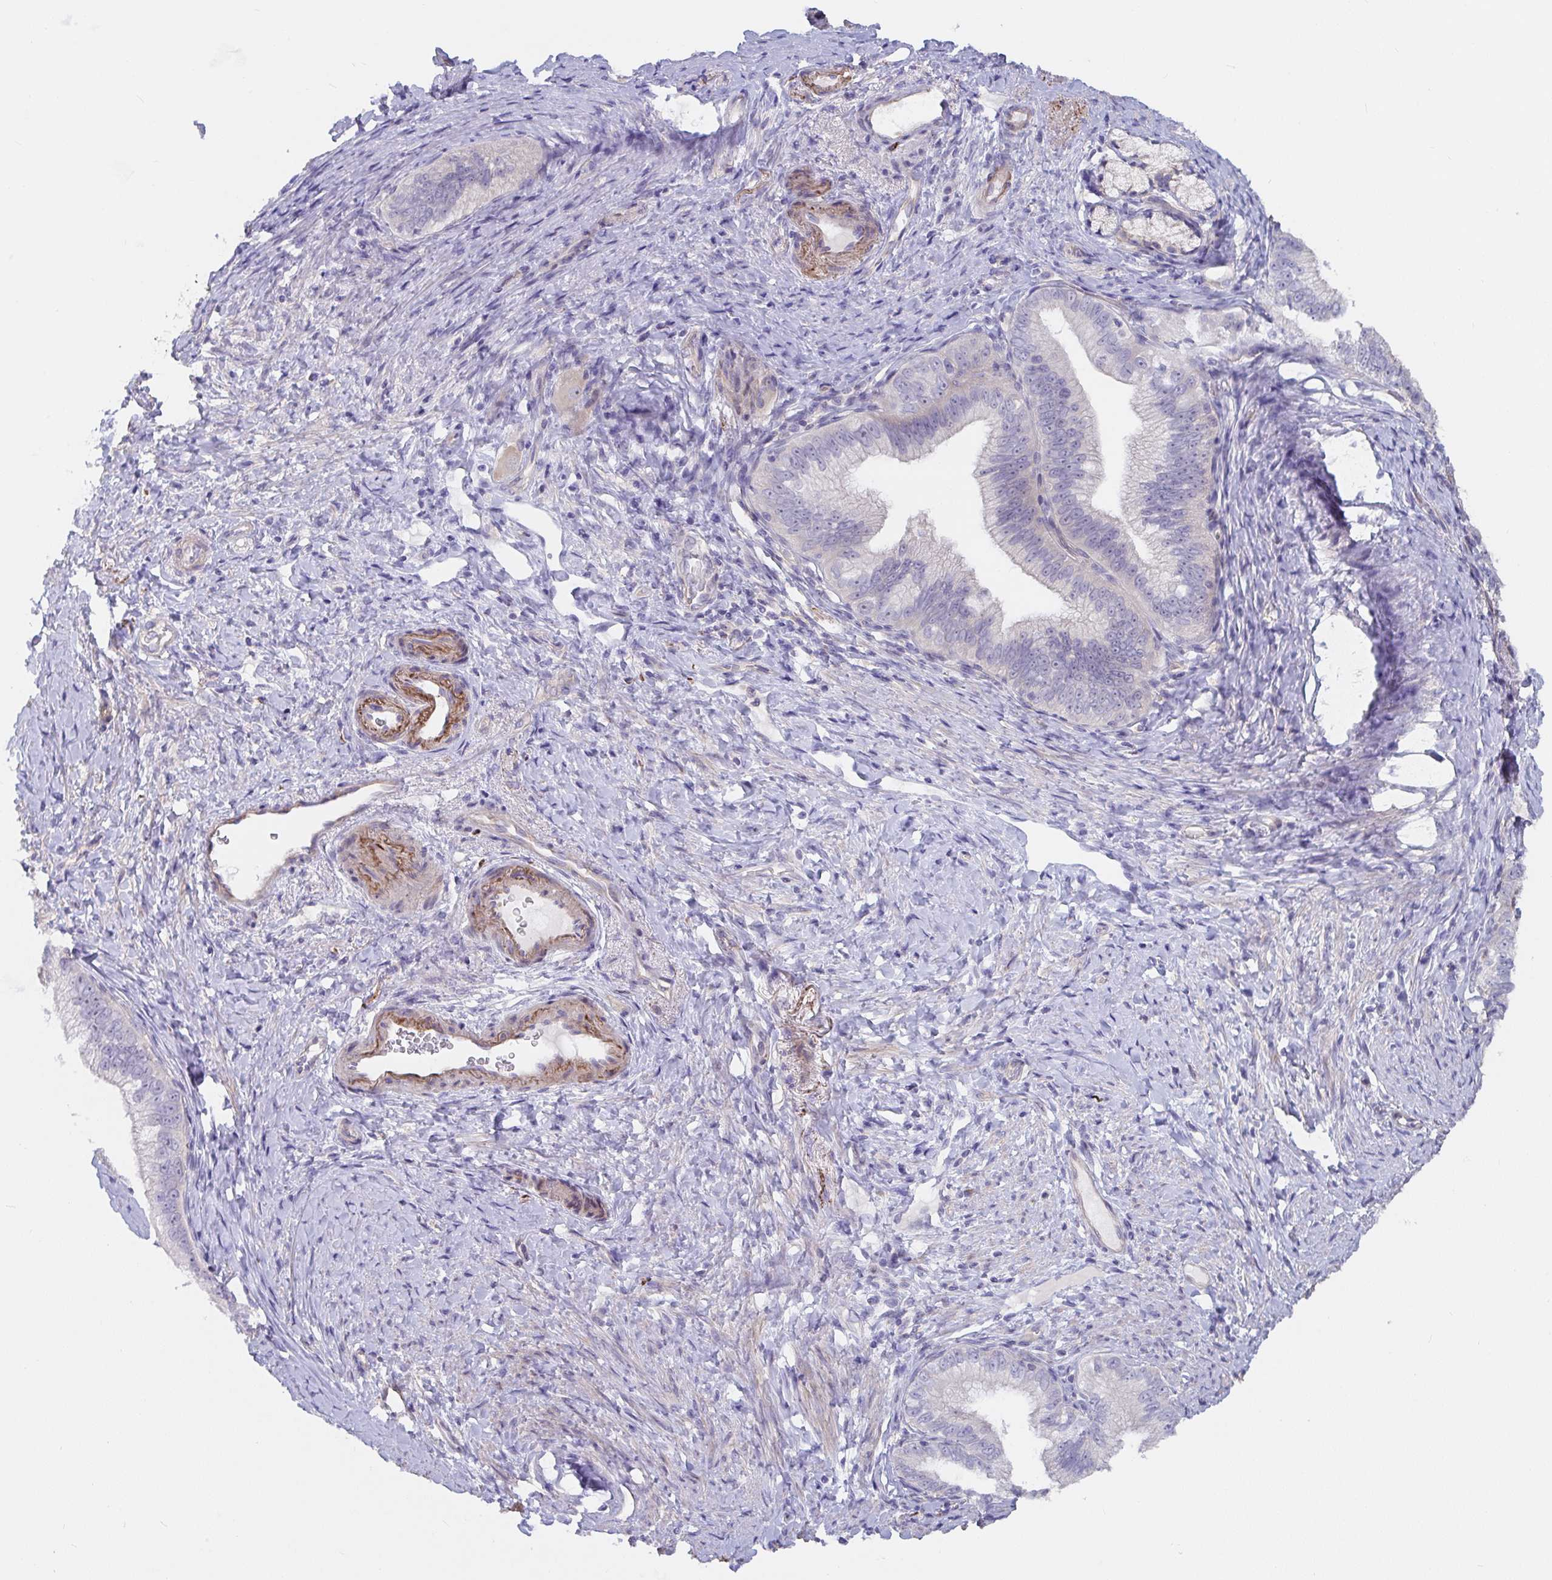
{"staining": {"intensity": "negative", "quantity": "none", "location": "none"}, "tissue": "pancreatic cancer", "cell_type": "Tumor cells", "image_type": "cancer", "snomed": [{"axis": "morphology", "description": "Adenocarcinoma, NOS"}, {"axis": "topography", "description": "Pancreas"}], "caption": "A micrograph of human pancreatic cancer is negative for staining in tumor cells.", "gene": "FAM156B", "patient": {"sex": "male", "age": 70}}